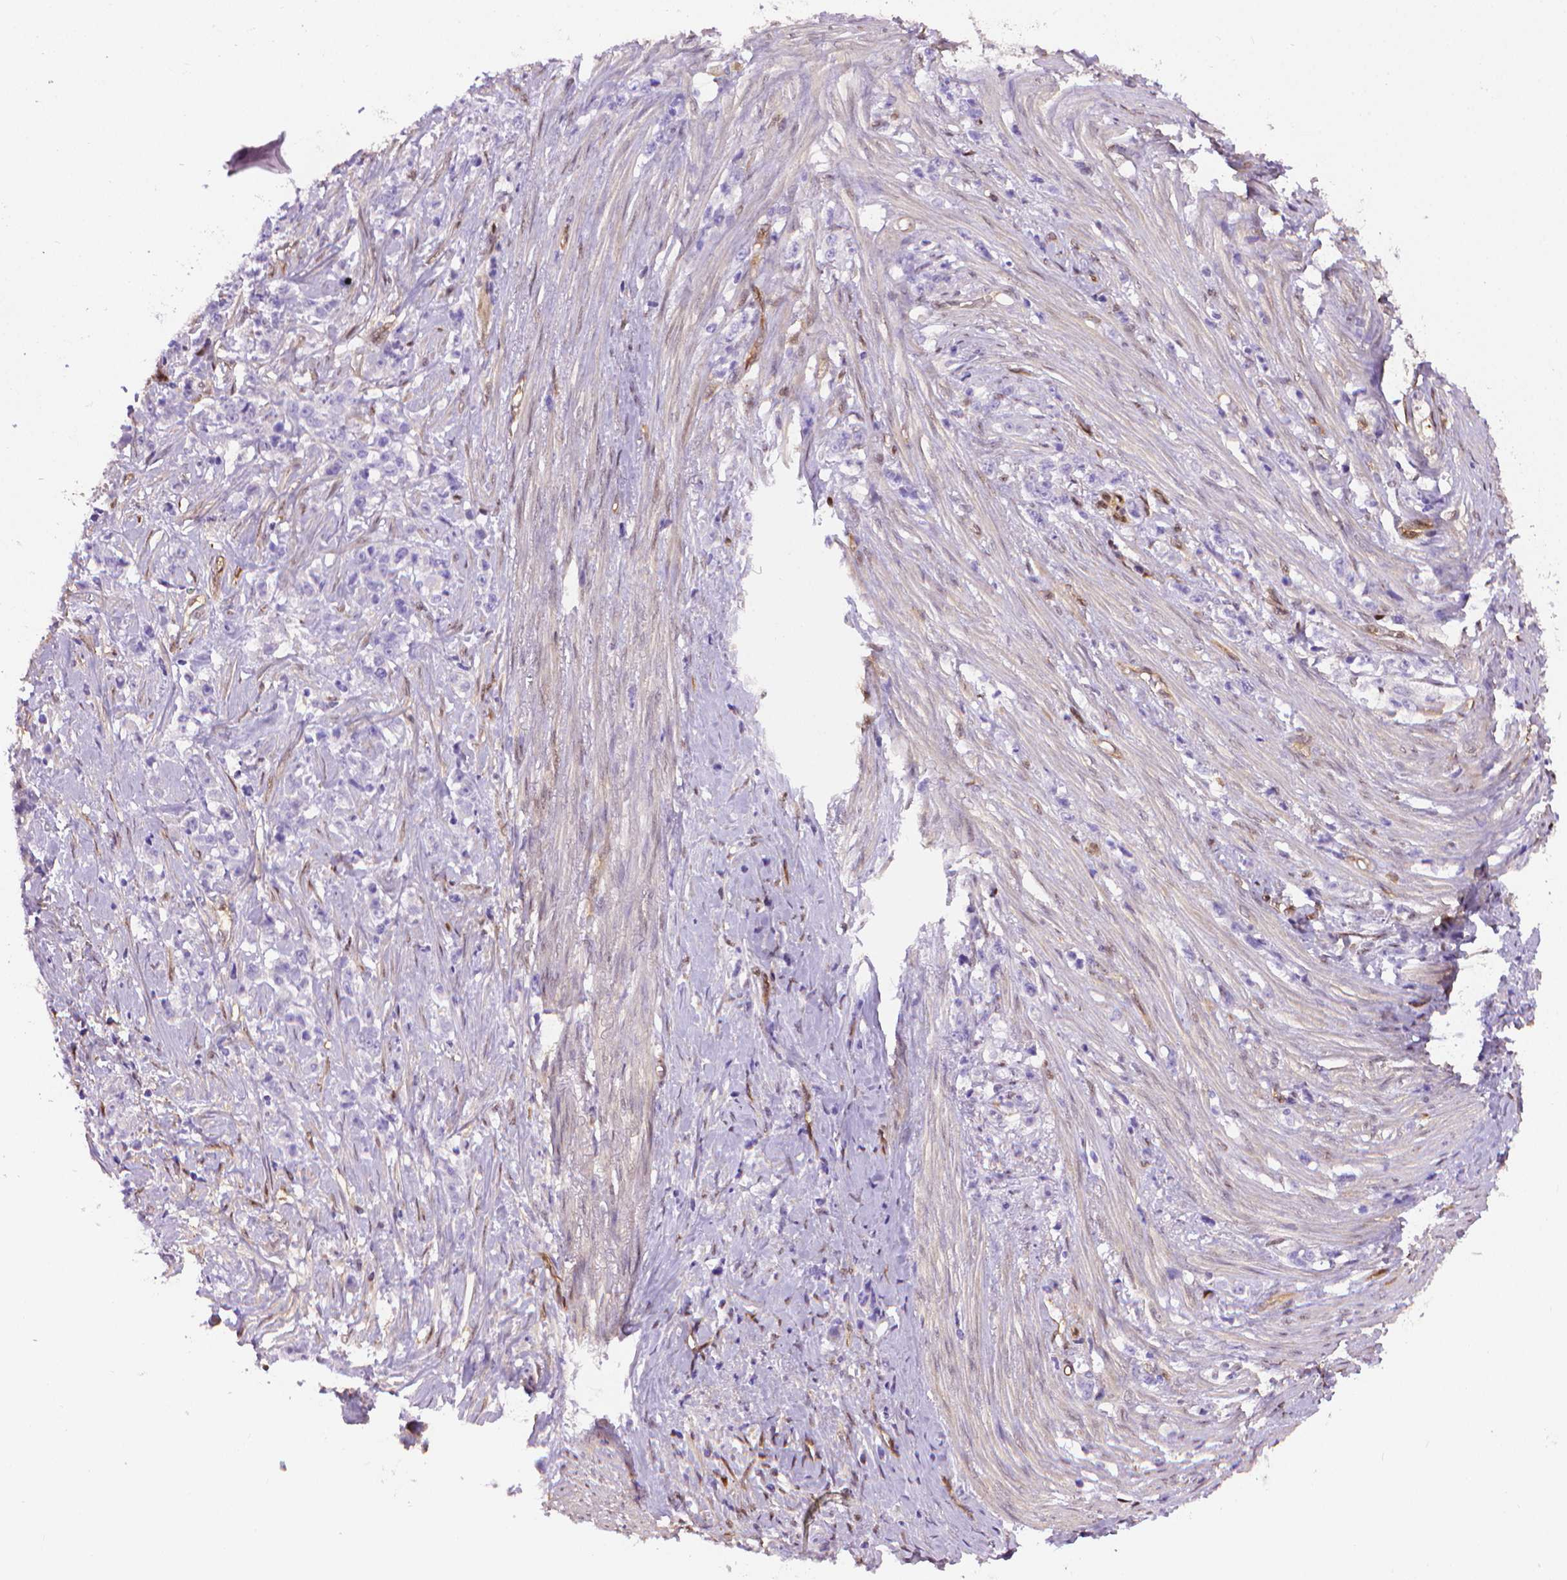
{"staining": {"intensity": "negative", "quantity": "none", "location": "none"}, "tissue": "stomach cancer", "cell_type": "Tumor cells", "image_type": "cancer", "snomed": [{"axis": "morphology", "description": "Adenocarcinoma, NOS"}, {"axis": "topography", "description": "Stomach, lower"}], "caption": "Adenocarcinoma (stomach) stained for a protein using immunohistochemistry (IHC) demonstrates no positivity tumor cells.", "gene": "CLIC4", "patient": {"sex": "male", "age": 88}}